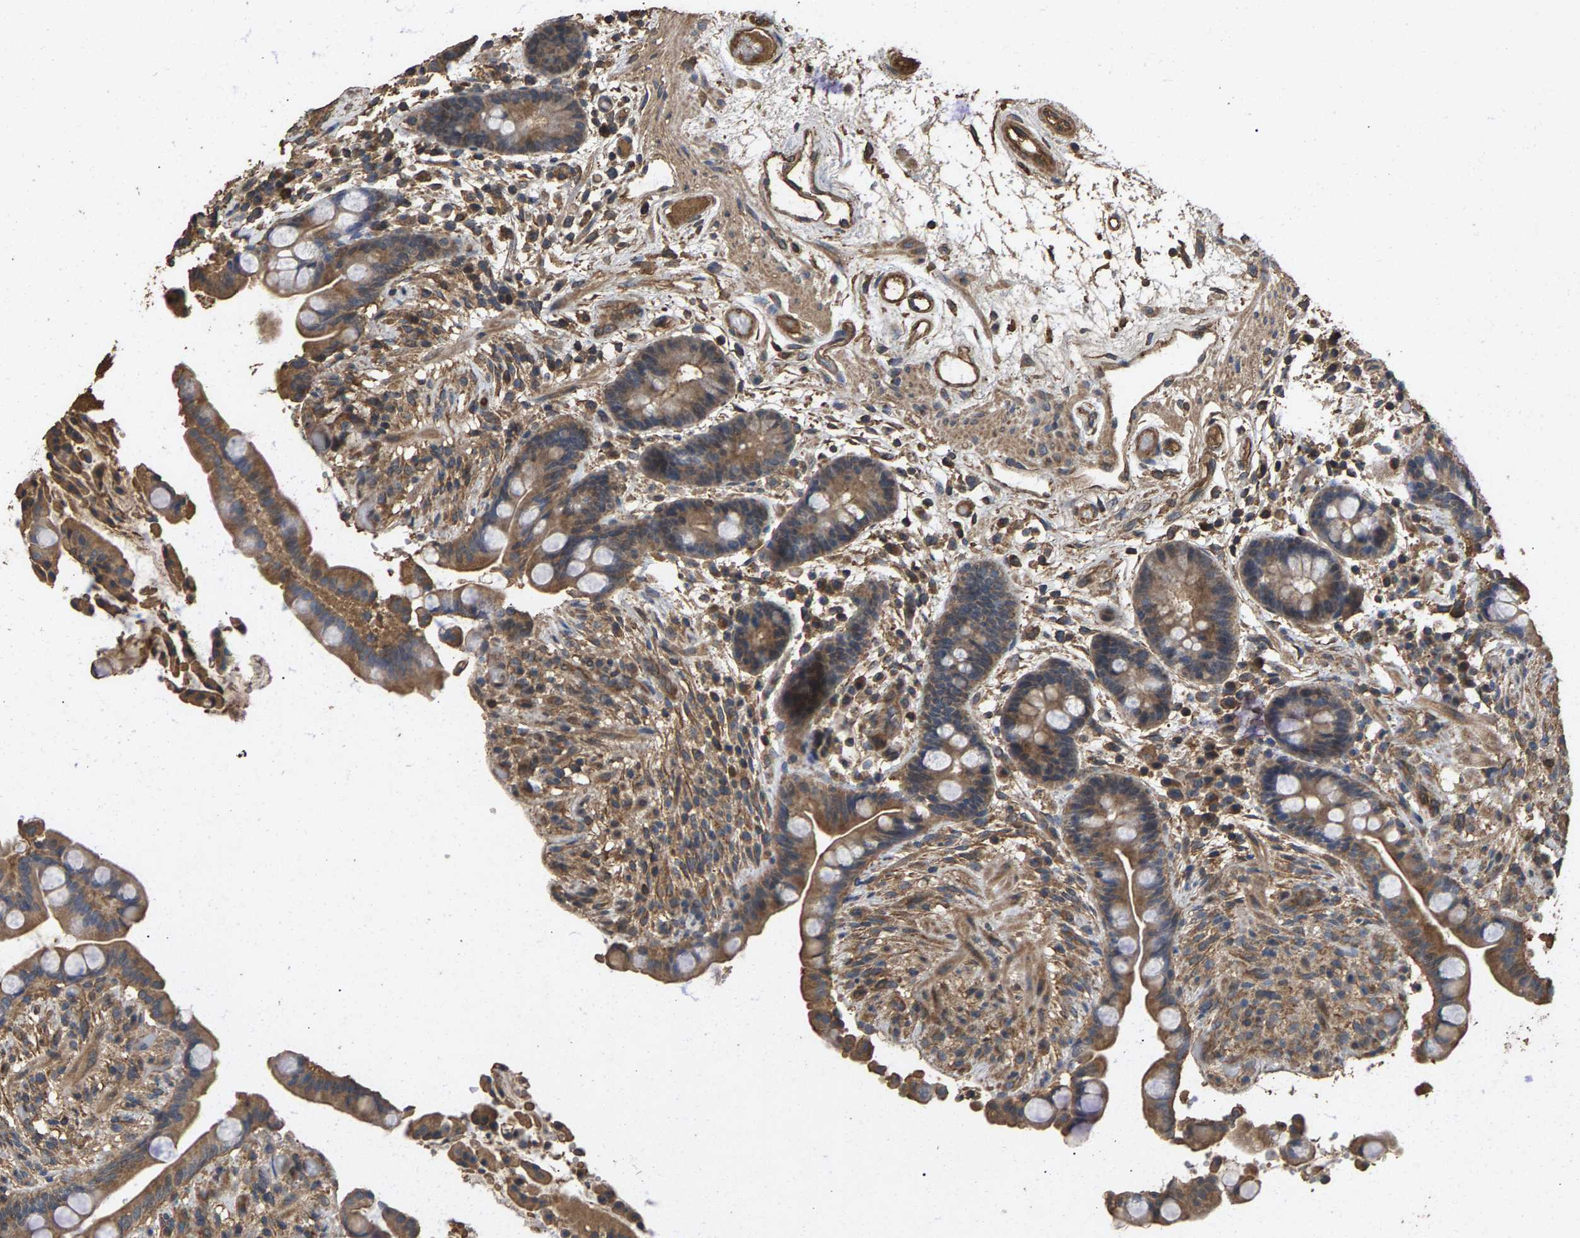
{"staining": {"intensity": "moderate", "quantity": ">75%", "location": "cytoplasmic/membranous"}, "tissue": "colon", "cell_type": "Endothelial cells", "image_type": "normal", "snomed": [{"axis": "morphology", "description": "Normal tissue, NOS"}, {"axis": "topography", "description": "Colon"}], "caption": "Immunohistochemistry (DAB (3,3'-diaminobenzidine)) staining of normal human colon shows moderate cytoplasmic/membranous protein staining in approximately >75% of endothelial cells.", "gene": "HTRA3", "patient": {"sex": "male", "age": 73}}